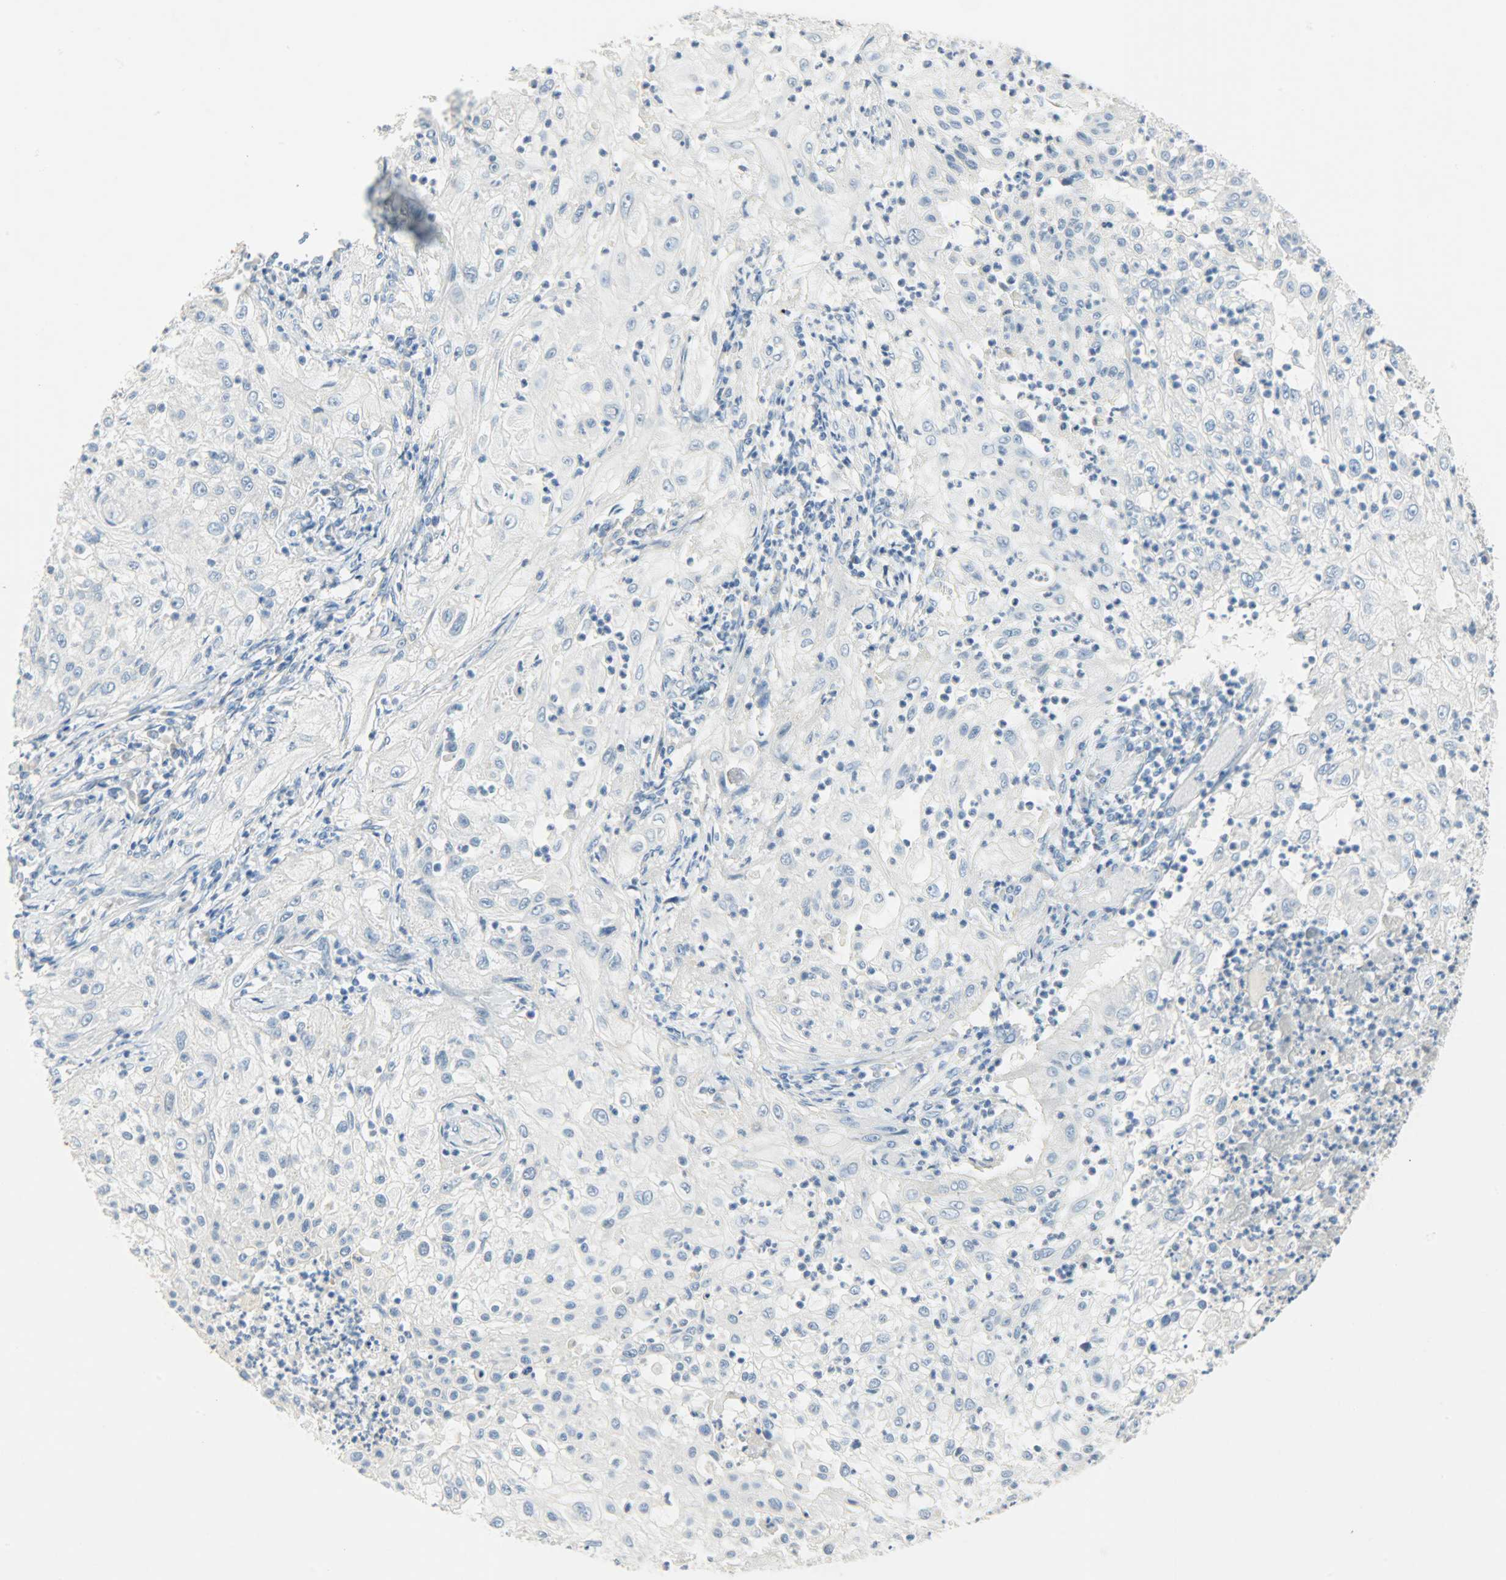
{"staining": {"intensity": "negative", "quantity": "none", "location": "none"}, "tissue": "lung cancer", "cell_type": "Tumor cells", "image_type": "cancer", "snomed": [{"axis": "morphology", "description": "Inflammation, NOS"}, {"axis": "morphology", "description": "Squamous cell carcinoma, NOS"}, {"axis": "topography", "description": "Lymph node"}, {"axis": "topography", "description": "Soft tissue"}, {"axis": "topography", "description": "Lung"}], "caption": "Lung squamous cell carcinoma was stained to show a protein in brown. There is no significant positivity in tumor cells.", "gene": "PROM1", "patient": {"sex": "male", "age": 66}}